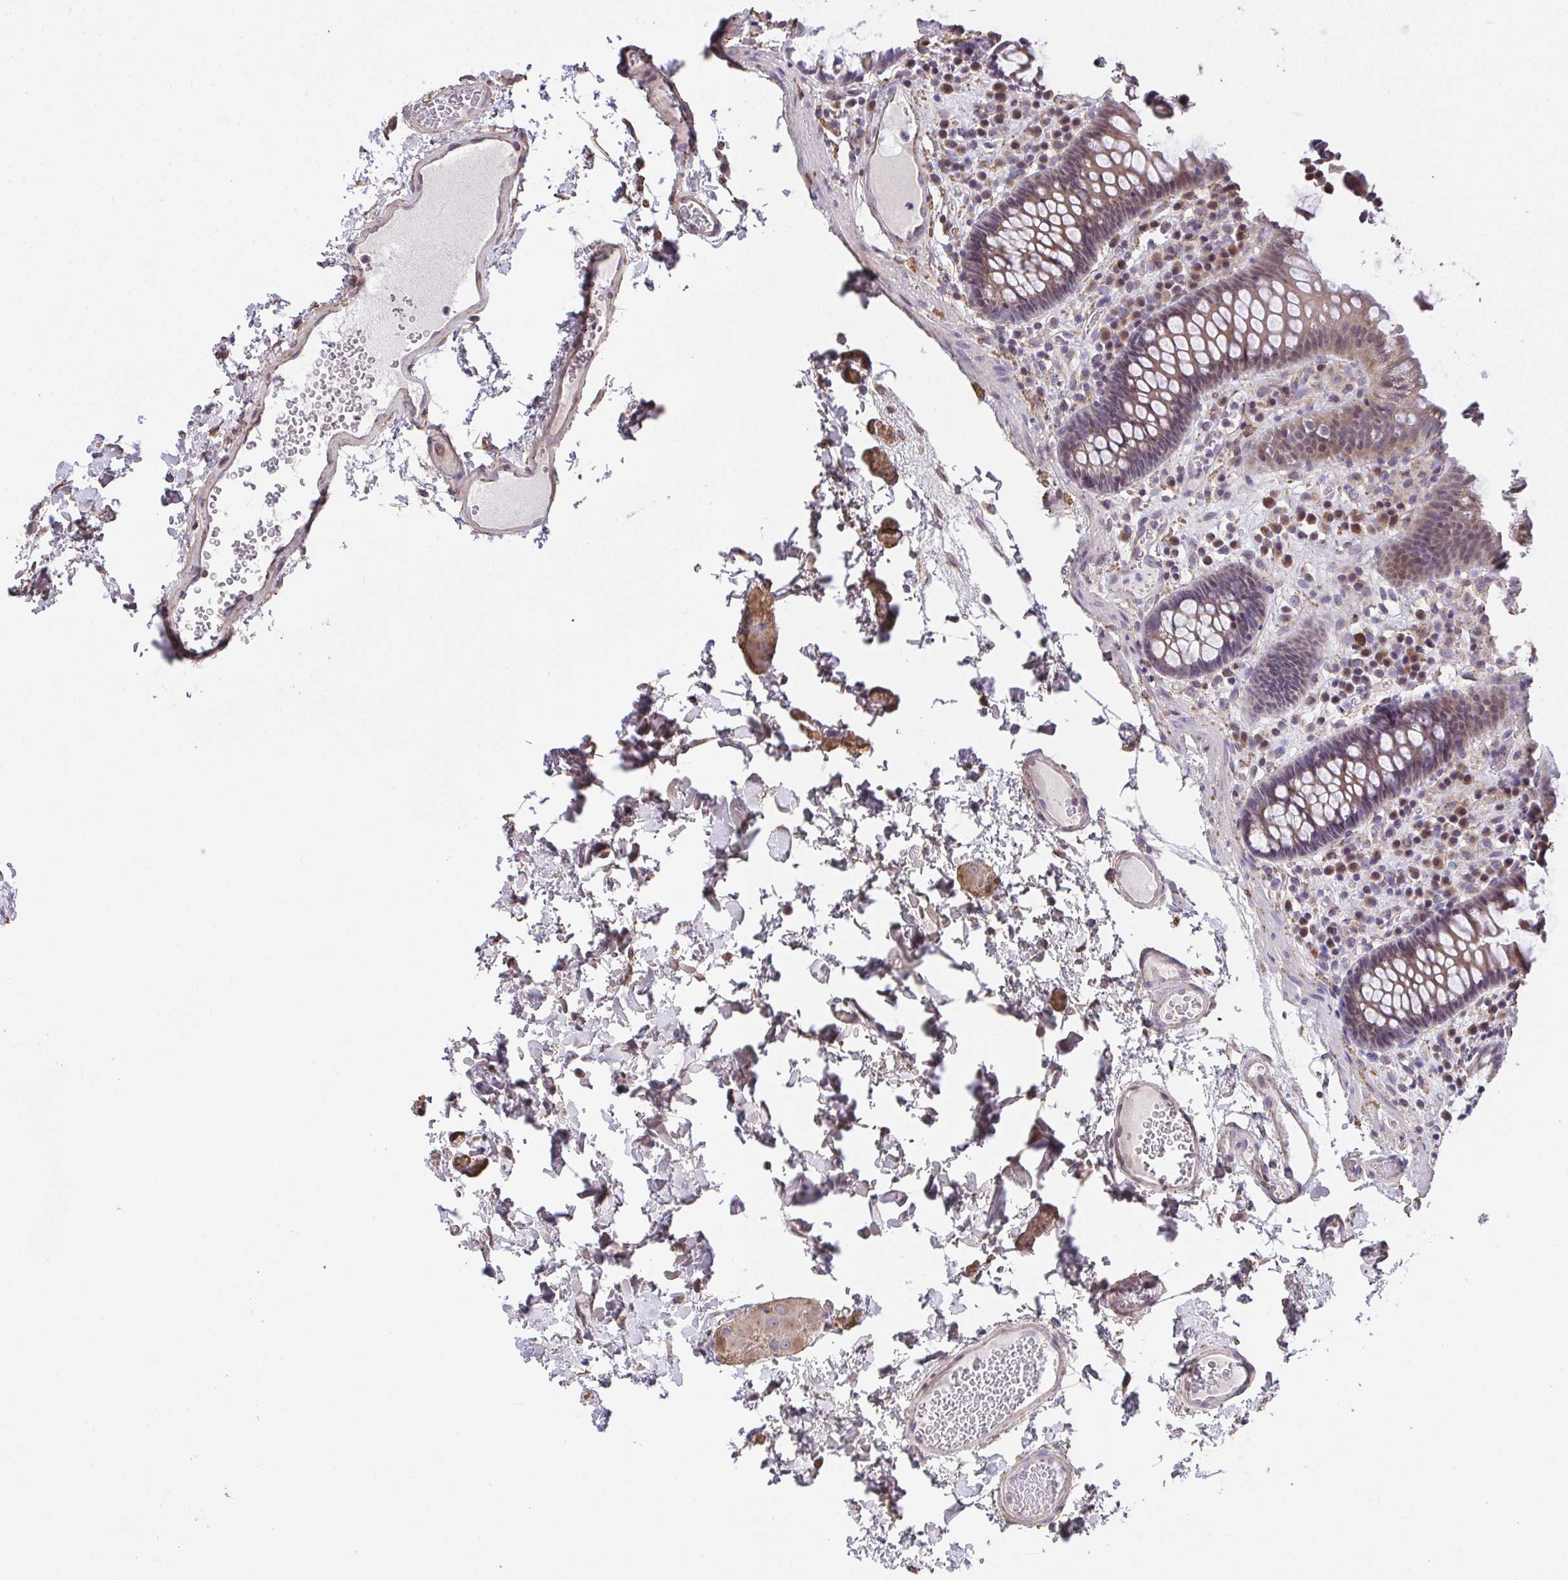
{"staining": {"intensity": "weak", "quantity": ">75%", "location": "cytoplasmic/membranous"}, "tissue": "colon", "cell_type": "Endothelial cells", "image_type": "normal", "snomed": [{"axis": "morphology", "description": "Normal tissue, NOS"}, {"axis": "topography", "description": "Colon"}, {"axis": "topography", "description": "Peripheral nerve tissue"}], "caption": "High-power microscopy captured an immunohistochemistry micrograph of normal colon, revealing weak cytoplasmic/membranous positivity in about >75% of endothelial cells. (DAB IHC with brightfield microscopy, high magnification).", "gene": "RUNDC3B", "patient": {"sex": "male", "age": 84}}